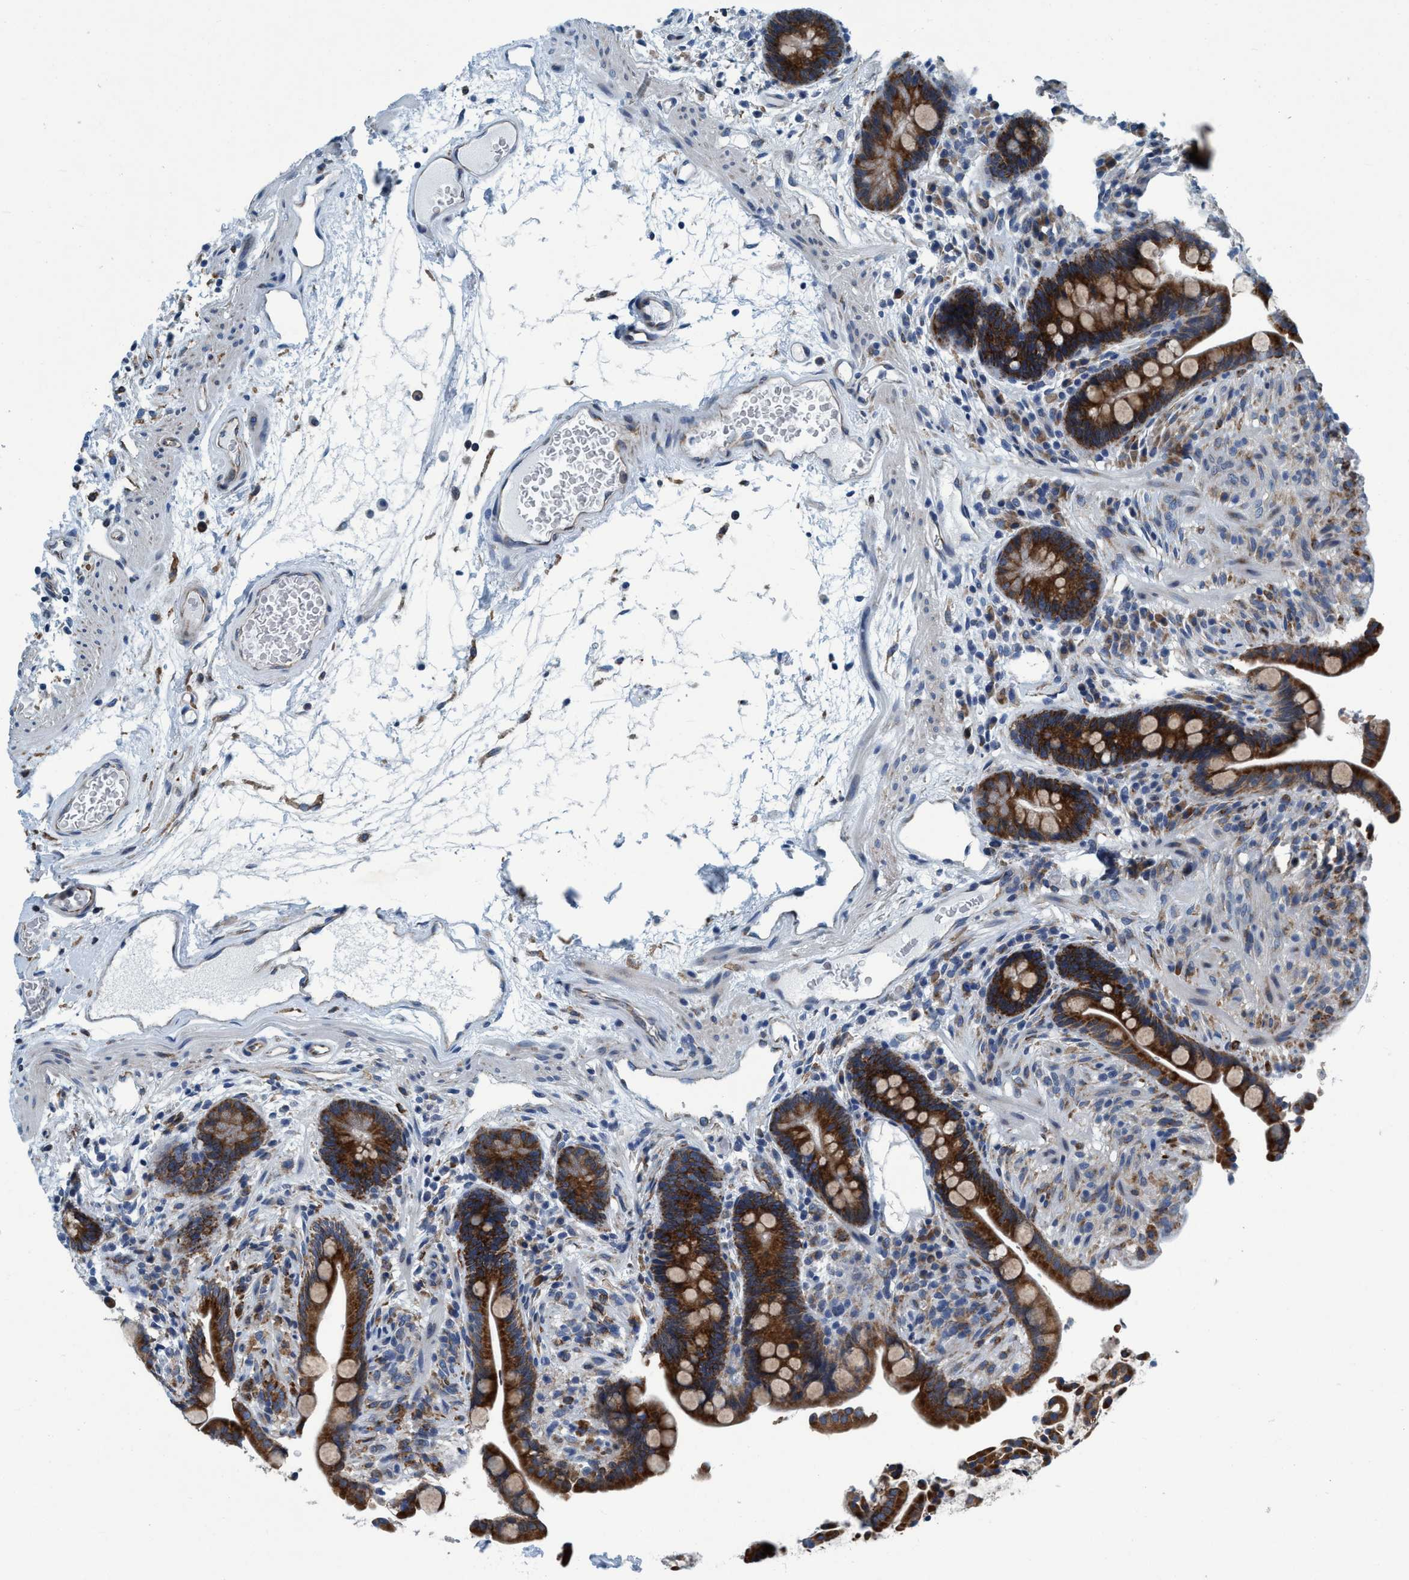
{"staining": {"intensity": "negative", "quantity": "none", "location": "none"}, "tissue": "colon", "cell_type": "Endothelial cells", "image_type": "normal", "snomed": [{"axis": "morphology", "description": "Normal tissue, NOS"}, {"axis": "topography", "description": "Colon"}], "caption": "Colon was stained to show a protein in brown. There is no significant staining in endothelial cells. The staining was performed using DAB (3,3'-diaminobenzidine) to visualize the protein expression in brown, while the nuclei were stained in blue with hematoxylin (Magnification: 20x).", "gene": "ARMC9", "patient": {"sex": "male", "age": 73}}